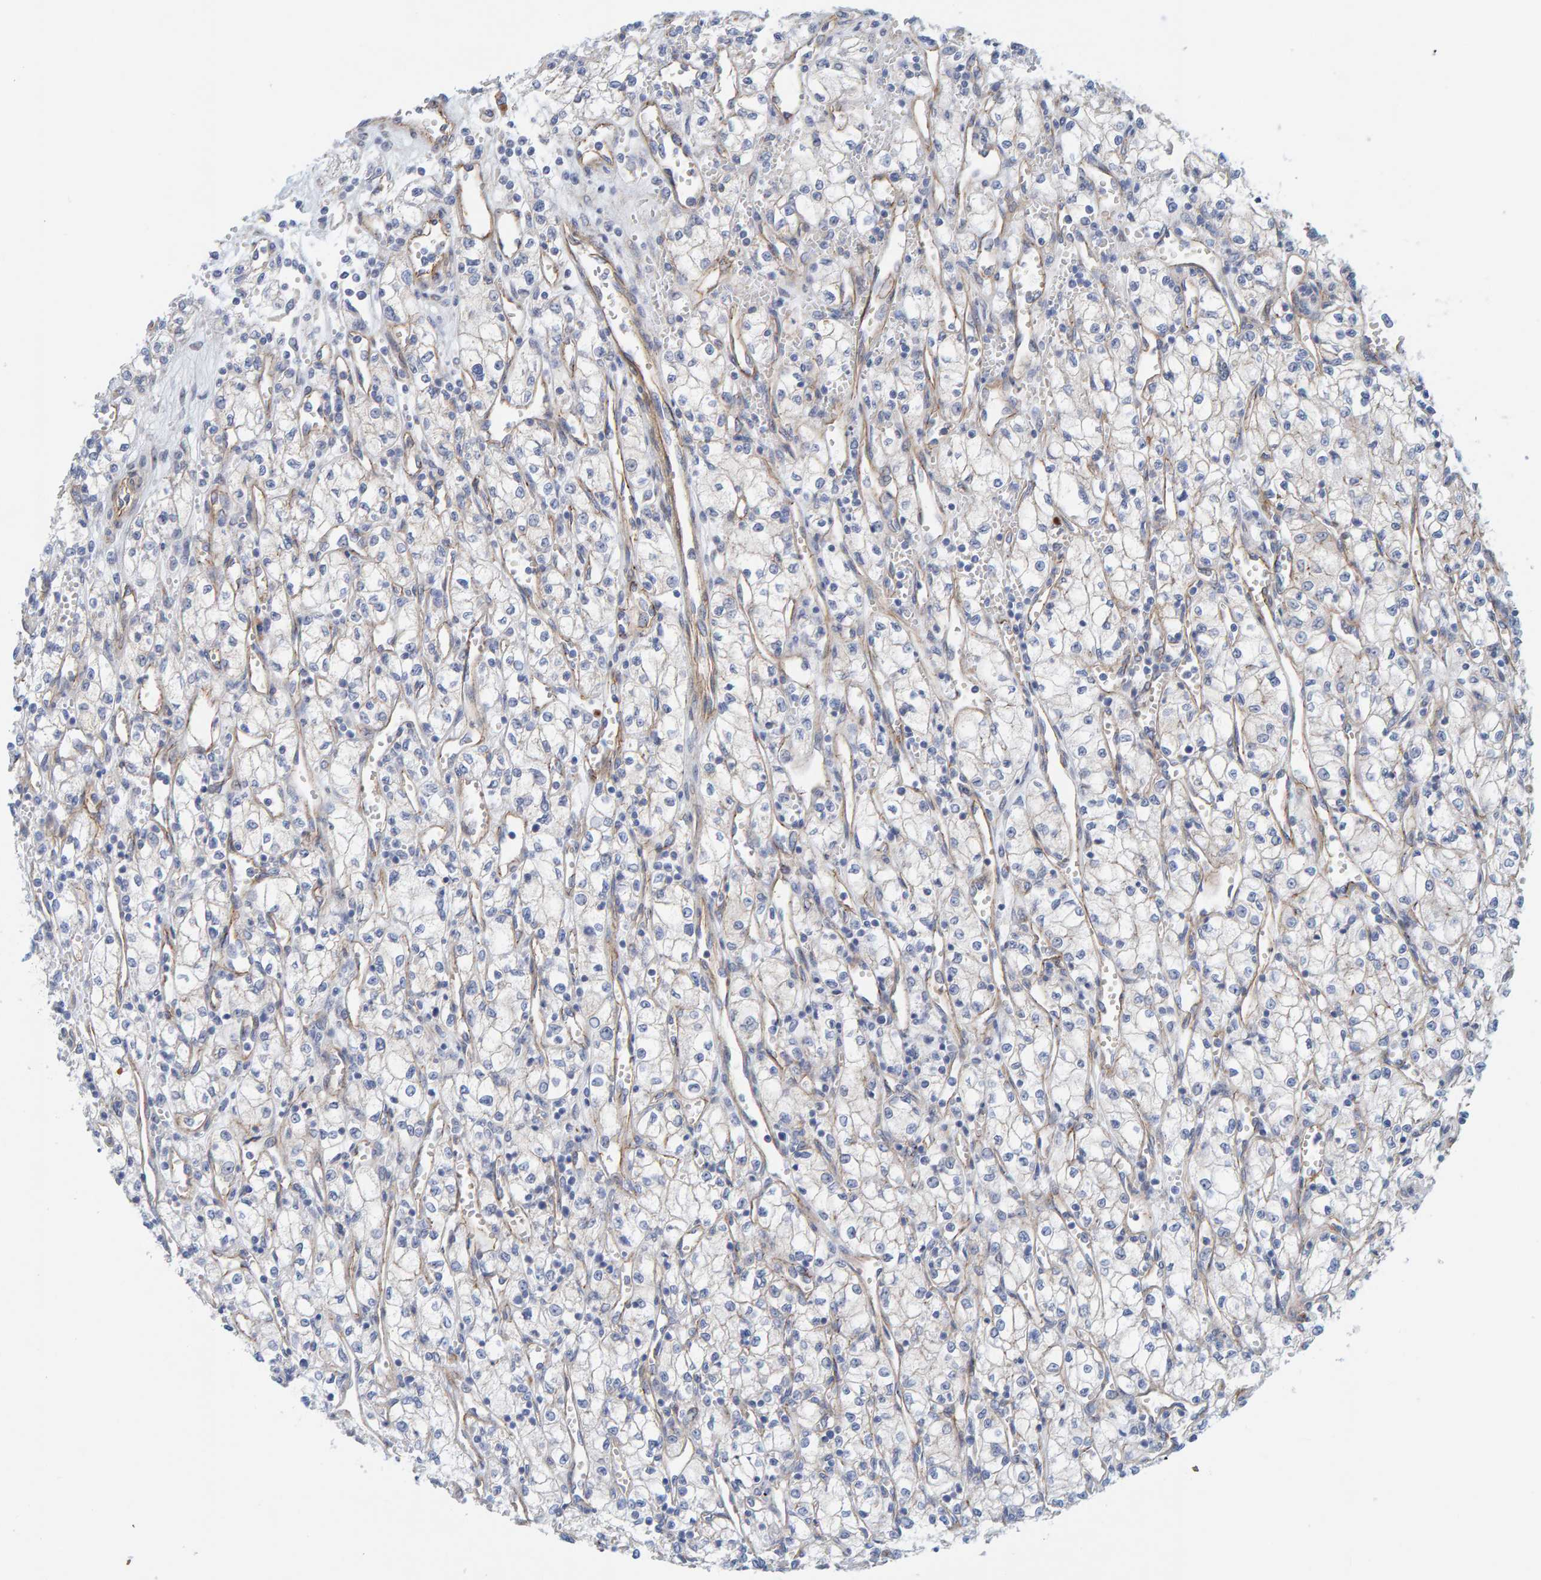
{"staining": {"intensity": "negative", "quantity": "none", "location": "none"}, "tissue": "renal cancer", "cell_type": "Tumor cells", "image_type": "cancer", "snomed": [{"axis": "morphology", "description": "Adenocarcinoma, NOS"}, {"axis": "topography", "description": "Kidney"}], "caption": "High magnification brightfield microscopy of renal cancer (adenocarcinoma) stained with DAB (brown) and counterstained with hematoxylin (blue): tumor cells show no significant staining.", "gene": "KRBA2", "patient": {"sex": "male", "age": 59}}